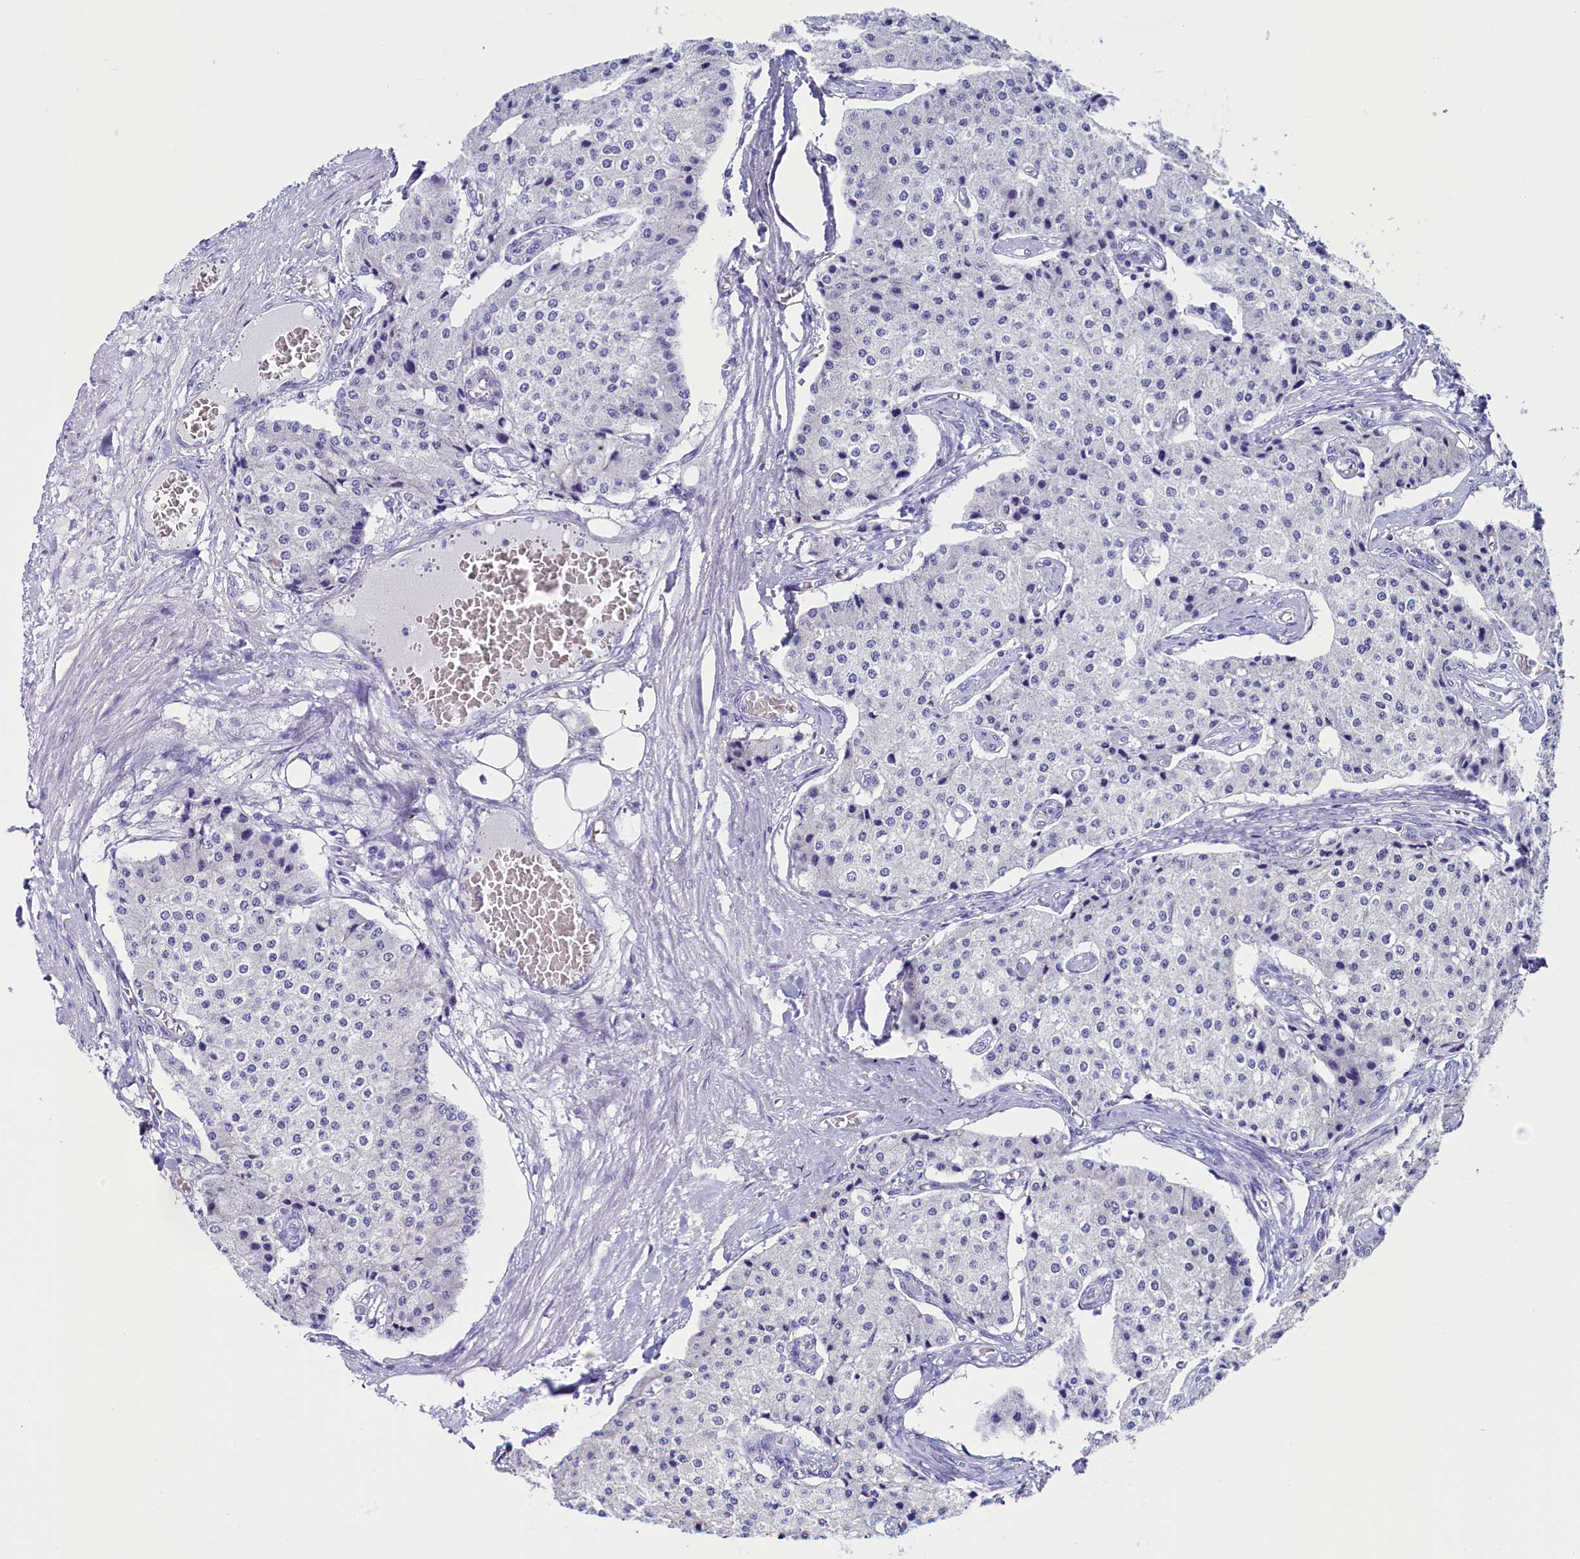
{"staining": {"intensity": "negative", "quantity": "none", "location": "none"}, "tissue": "carcinoid", "cell_type": "Tumor cells", "image_type": "cancer", "snomed": [{"axis": "morphology", "description": "Carcinoid, malignant, NOS"}, {"axis": "topography", "description": "Colon"}], "caption": "Histopathology image shows no significant protein positivity in tumor cells of malignant carcinoid.", "gene": "CIAPIN1", "patient": {"sex": "female", "age": 52}}